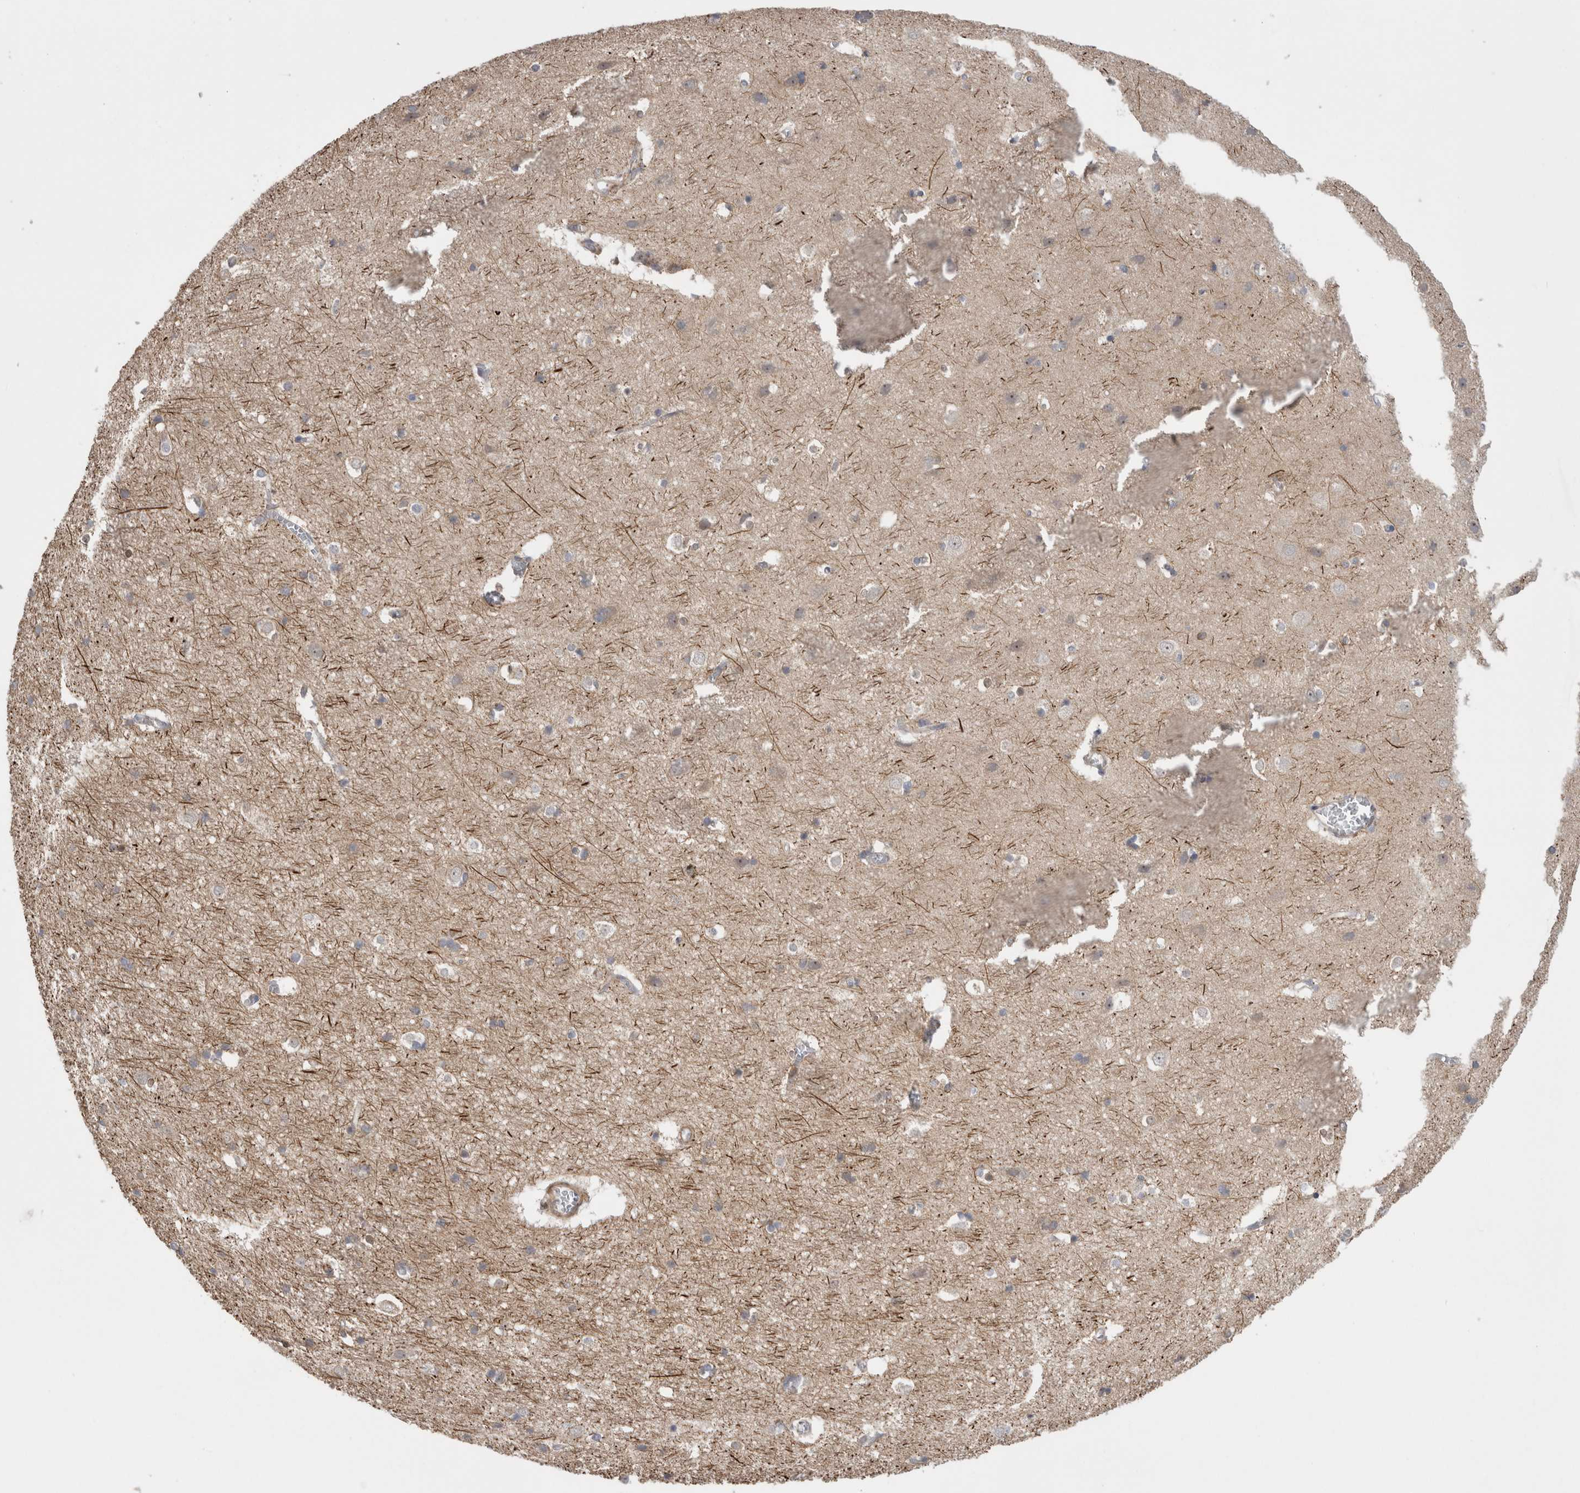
{"staining": {"intensity": "moderate", "quantity": "25%-75%", "location": "cytoplasmic/membranous"}, "tissue": "cerebral cortex", "cell_type": "Endothelial cells", "image_type": "normal", "snomed": [{"axis": "morphology", "description": "Normal tissue, NOS"}, {"axis": "topography", "description": "Cerebral cortex"}], "caption": "DAB (3,3'-diaminobenzidine) immunohistochemical staining of benign human cerebral cortex shows moderate cytoplasmic/membranous protein positivity in about 25%-75% of endothelial cells. The staining was performed using DAB, with brown indicating positive protein expression. Nuclei are stained blue with hematoxylin.", "gene": "DARS2", "patient": {"sex": "male", "age": 54}}